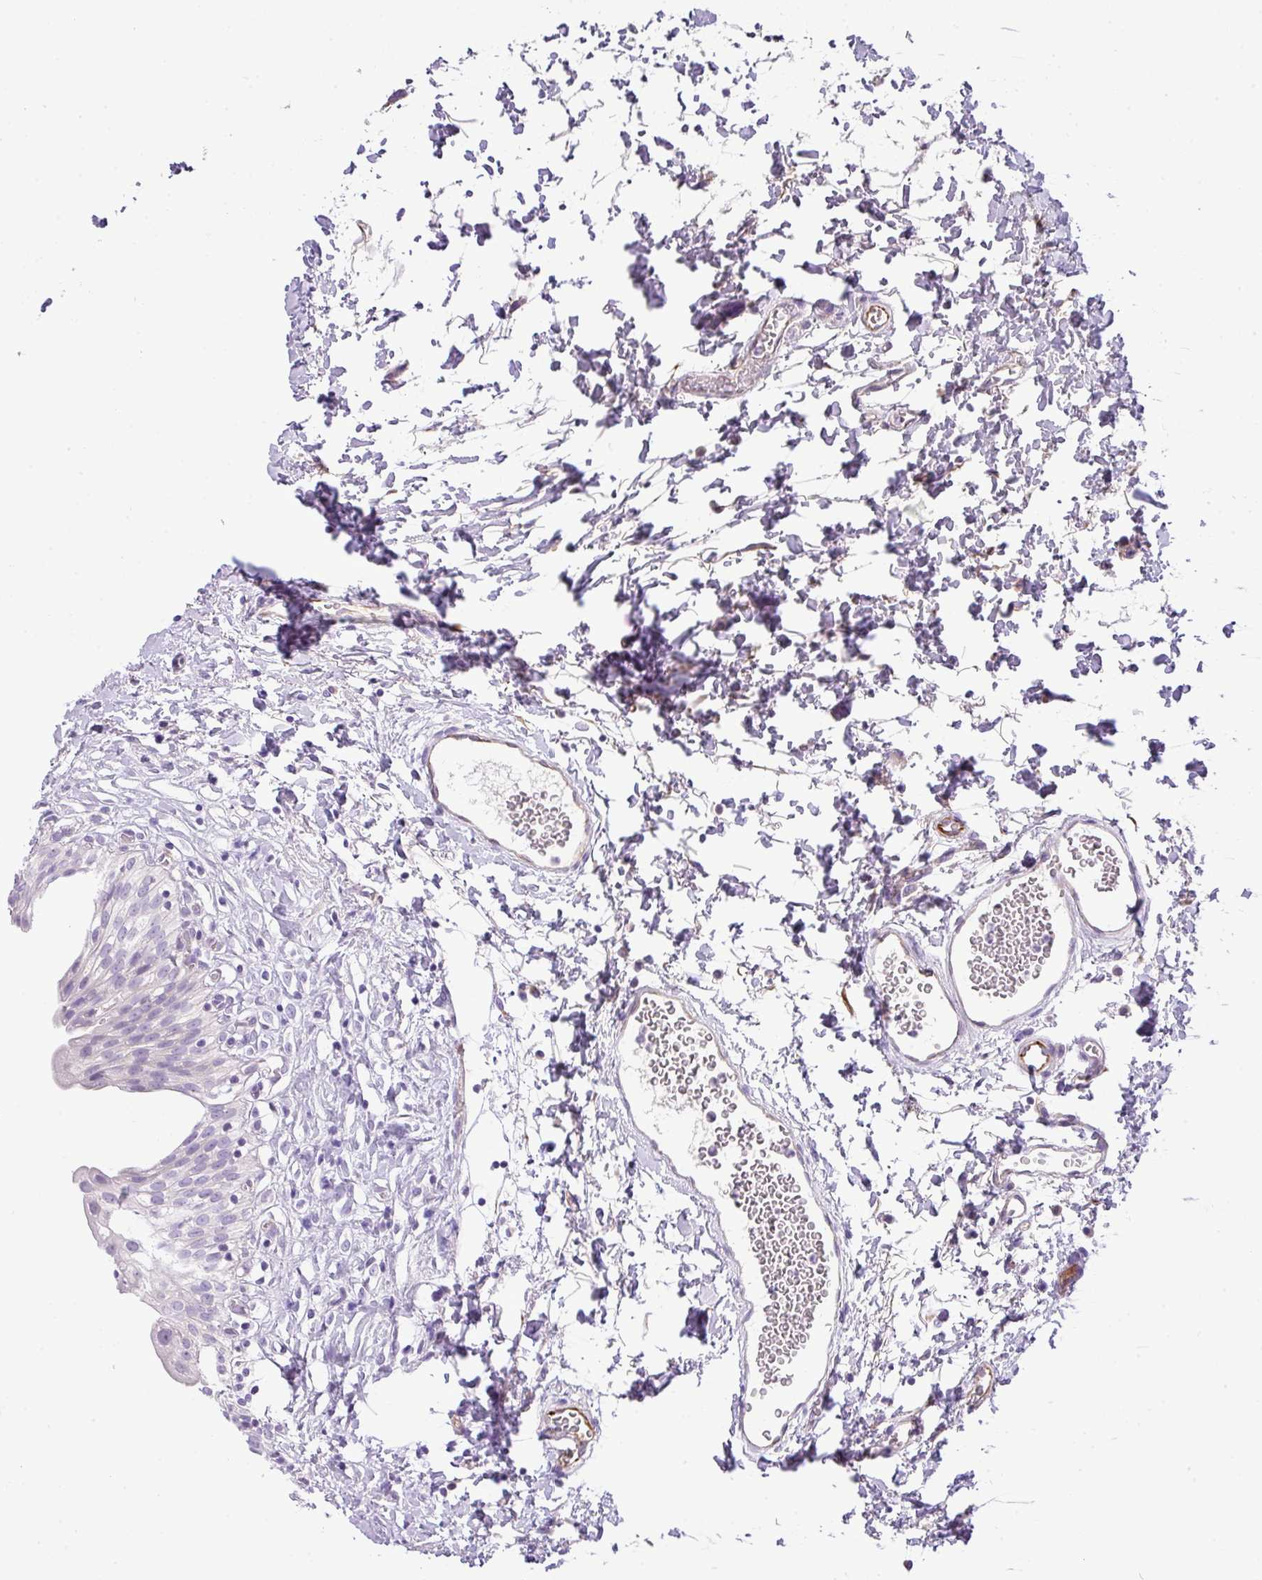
{"staining": {"intensity": "negative", "quantity": "none", "location": "none"}, "tissue": "urinary bladder", "cell_type": "Urothelial cells", "image_type": "normal", "snomed": [{"axis": "morphology", "description": "Normal tissue, NOS"}, {"axis": "topography", "description": "Urinary bladder"}], "caption": "Urinary bladder was stained to show a protein in brown. There is no significant staining in urothelial cells. (Brightfield microscopy of DAB (3,3'-diaminobenzidine) immunohistochemistry at high magnification).", "gene": "ENSG00000273748", "patient": {"sex": "male", "age": 51}}